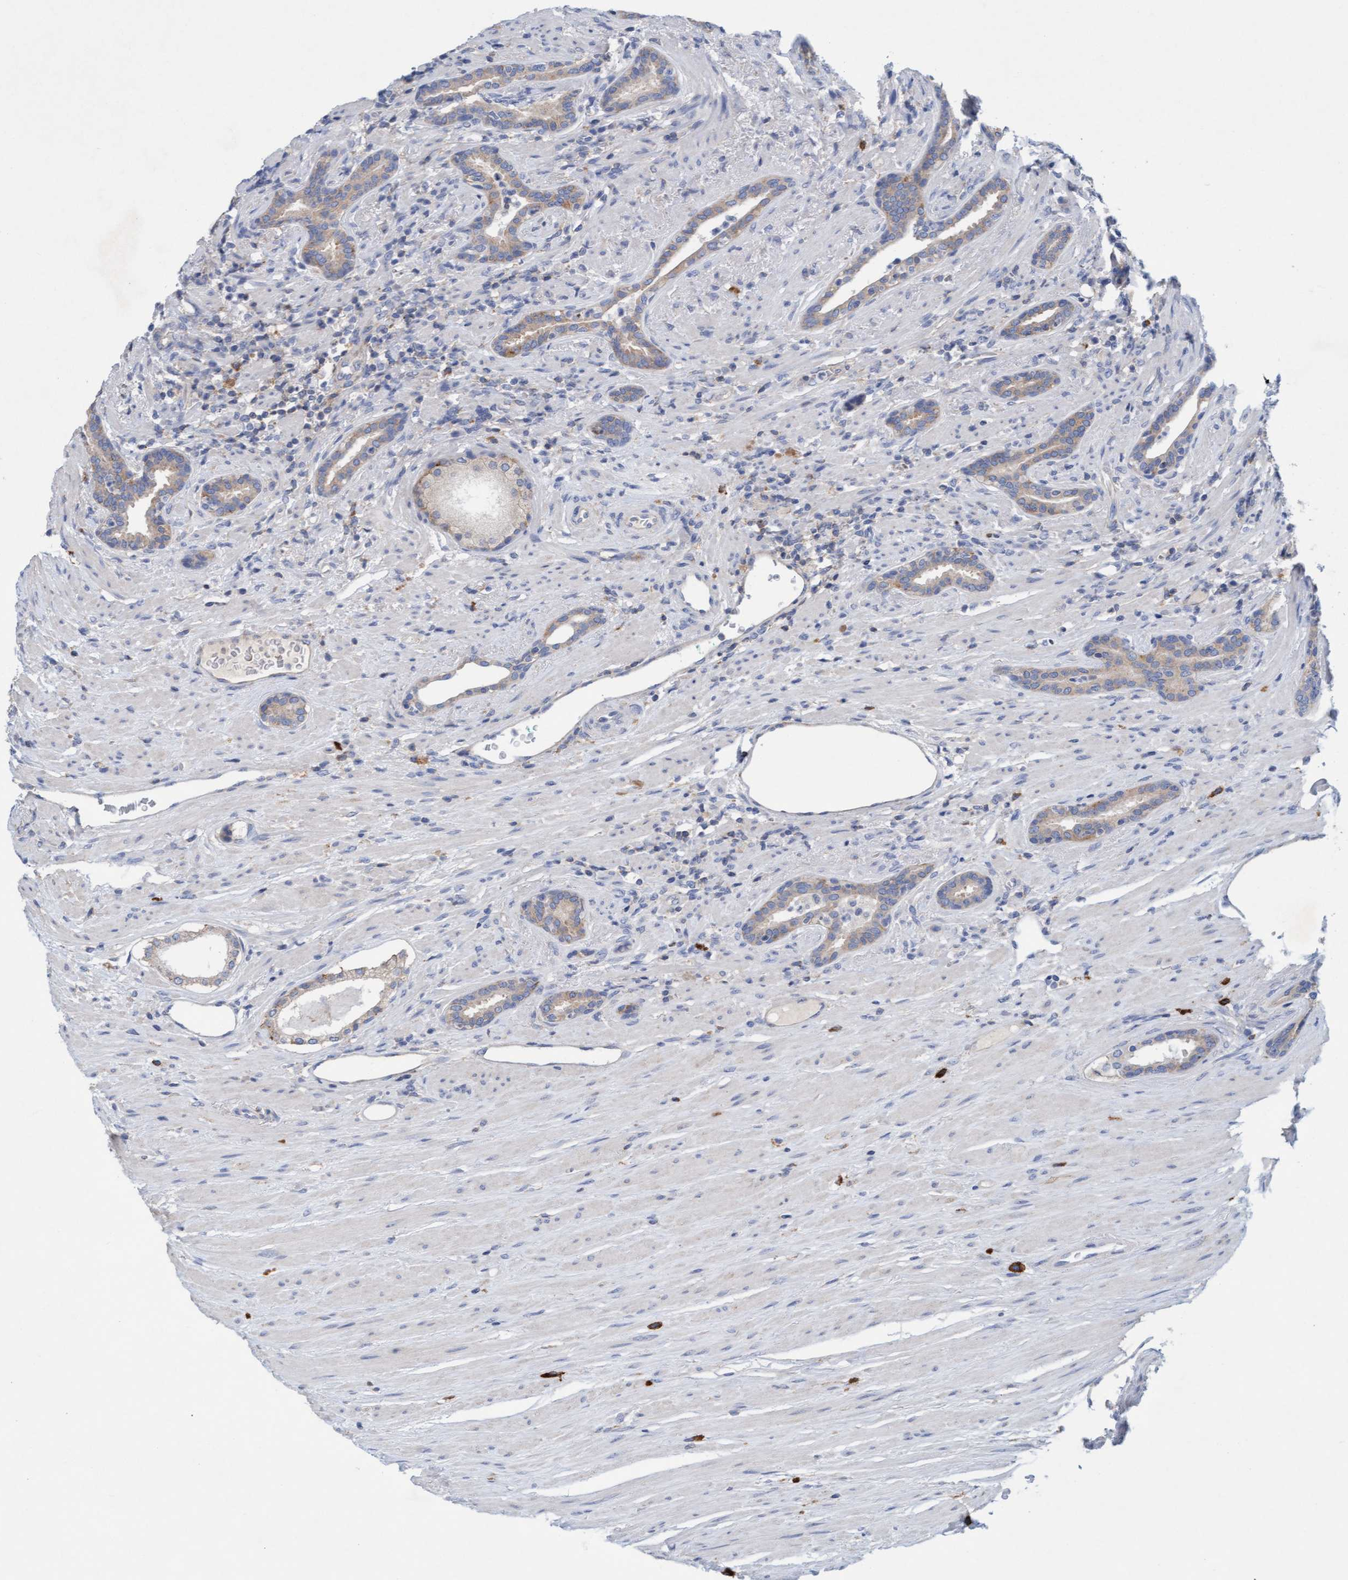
{"staining": {"intensity": "weak", "quantity": "25%-75%", "location": "cytoplasmic/membranous"}, "tissue": "prostate cancer", "cell_type": "Tumor cells", "image_type": "cancer", "snomed": [{"axis": "morphology", "description": "Adenocarcinoma, High grade"}, {"axis": "topography", "description": "Prostate"}], "caption": "Immunohistochemical staining of prostate high-grade adenocarcinoma reveals low levels of weak cytoplasmic/membranous protein positivity in approximately 25%-75% of tumor cells. (Stains: DAB in brown, nuclei in blue, Microscopy: brightfield microscopy at high magnification).", "gene": "SIGIRR", "patient": {"sex": "male", "age": 71}}